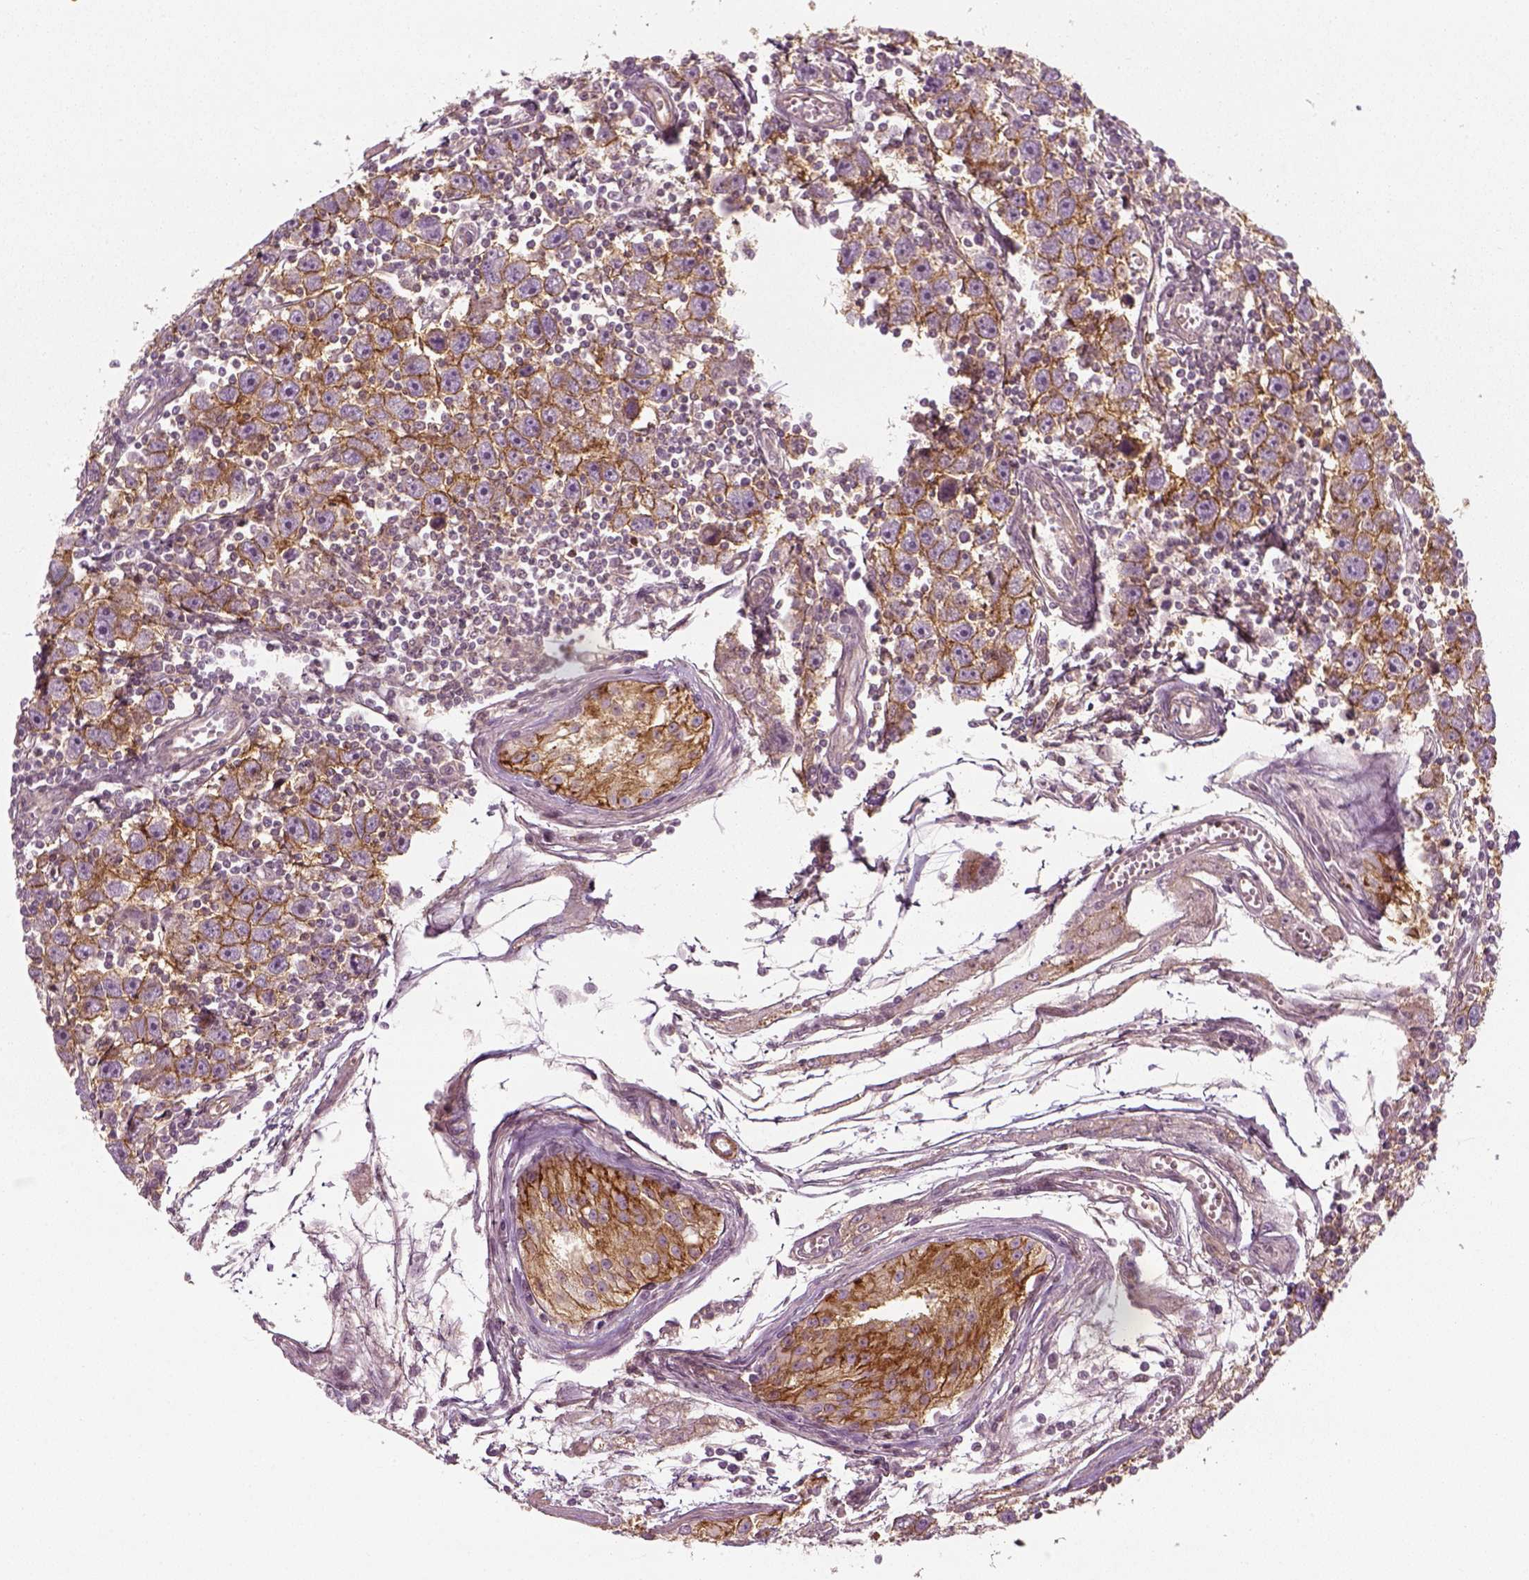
{"staining": {"intensity": "moderate", "quantity": ">75%", "location": "cytoplasmic/membranous"}, "tissue": "testis cancer", "cell_type": "Tumor cells", "image_type": "cancer", "snomed": [{"axis": "morphology", "description": "Seminoma, NOS"}, {"axis": "topography", "description": "Testis"}], "caption": "A photomicrograph of human testis cancer (seminoma) stained for a protein demonstrates moderate cytoplasmic/membranous brown staining in tumor cells.", "gene": "NPTN", "patient": {"sex": "male", "age": 30}}